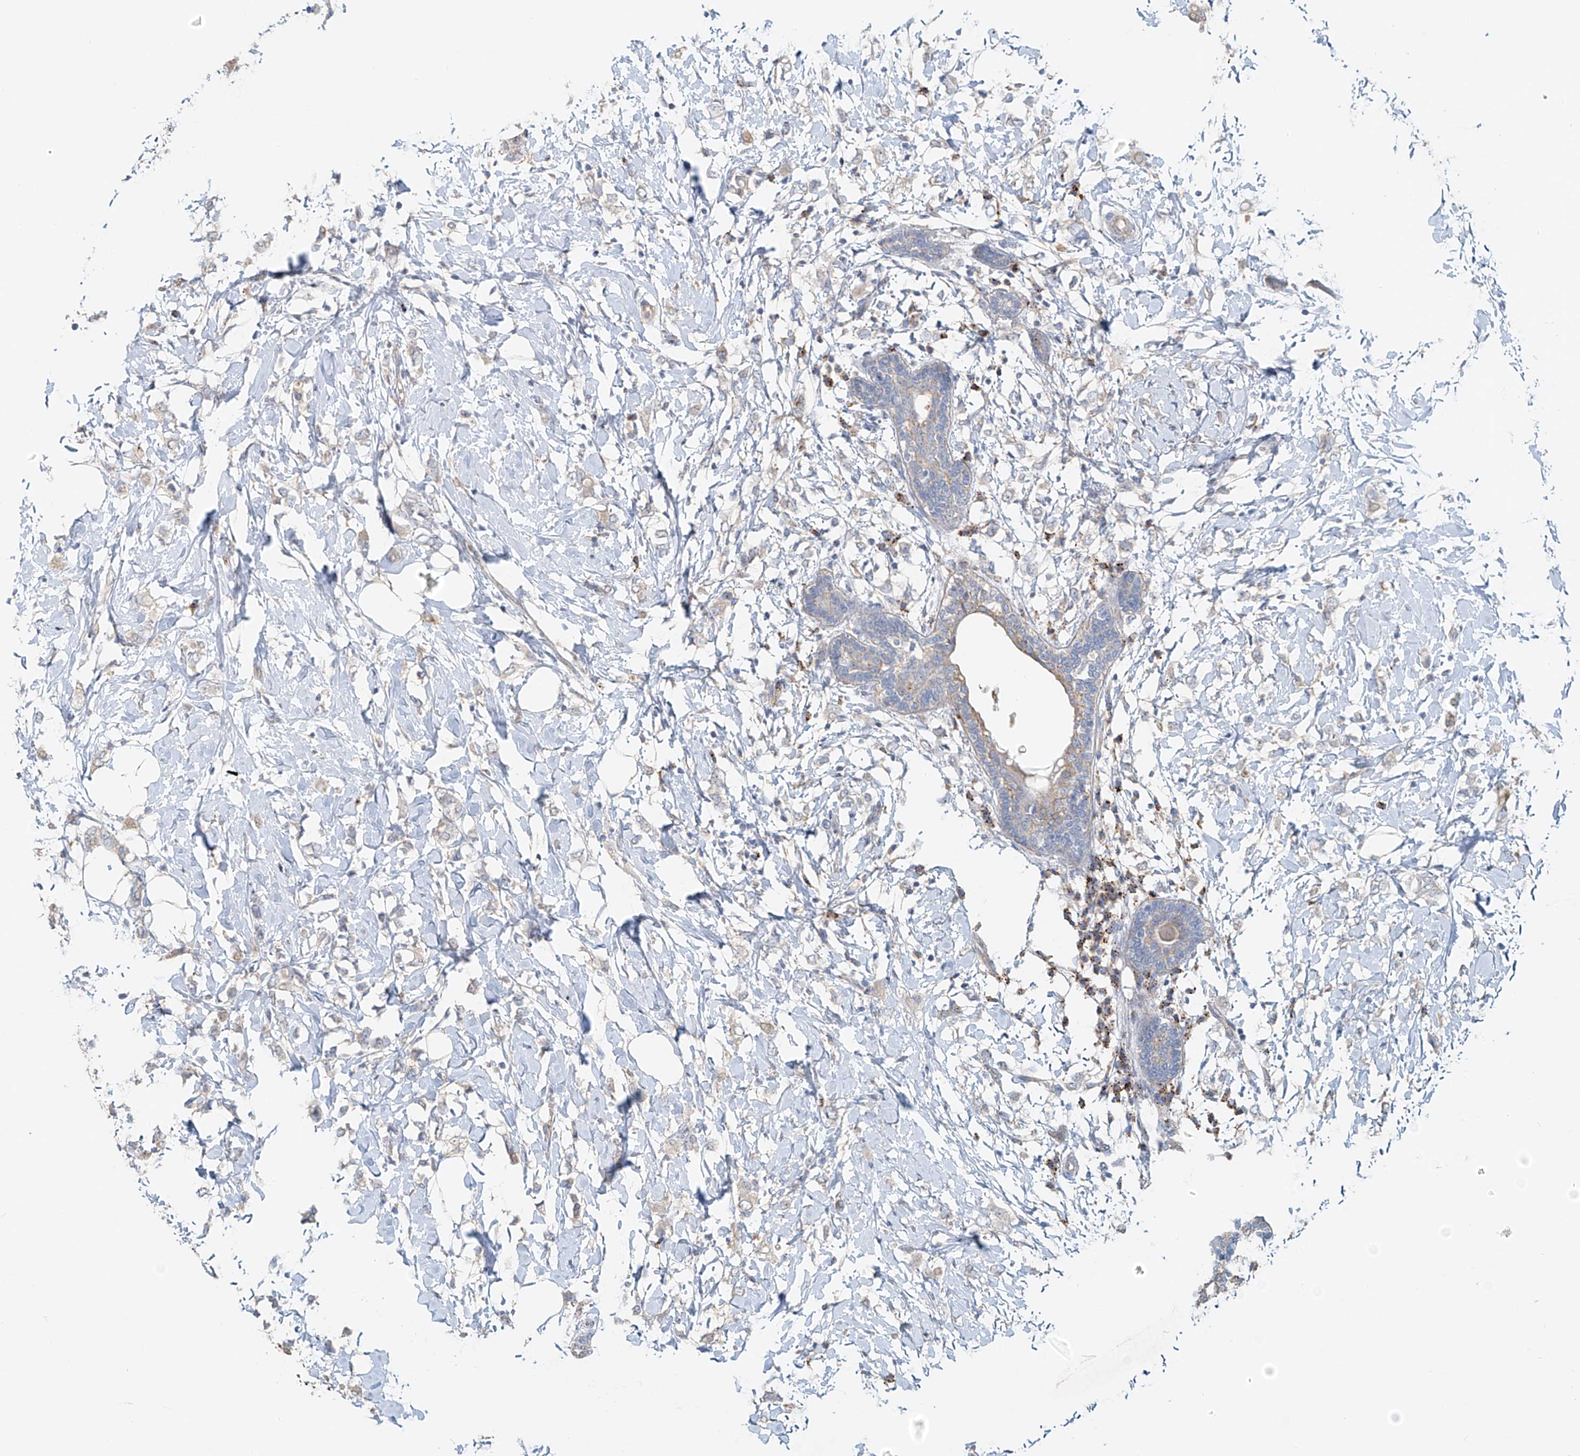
{"staining": {"intensity": "negative", "quantity": "none", "location": "none"}, "tissue": "breast cancer", "cell_type": "Tumor cells", "image_type": "cancer", "snomed": [{"axis": "morphology", "description": "Normal tissue, NOS"}, {"axis": "morphology", "description": "Lobular carcinoma"}, {"axis": "topography", "description": "Breast"}], "caption": "Immunohistochemical staining of human breast lobular carcinoma reveals no significant staining in tumor cells.", "gene": "TRIM47", "patient": {"sex": "female", "age": 47}}